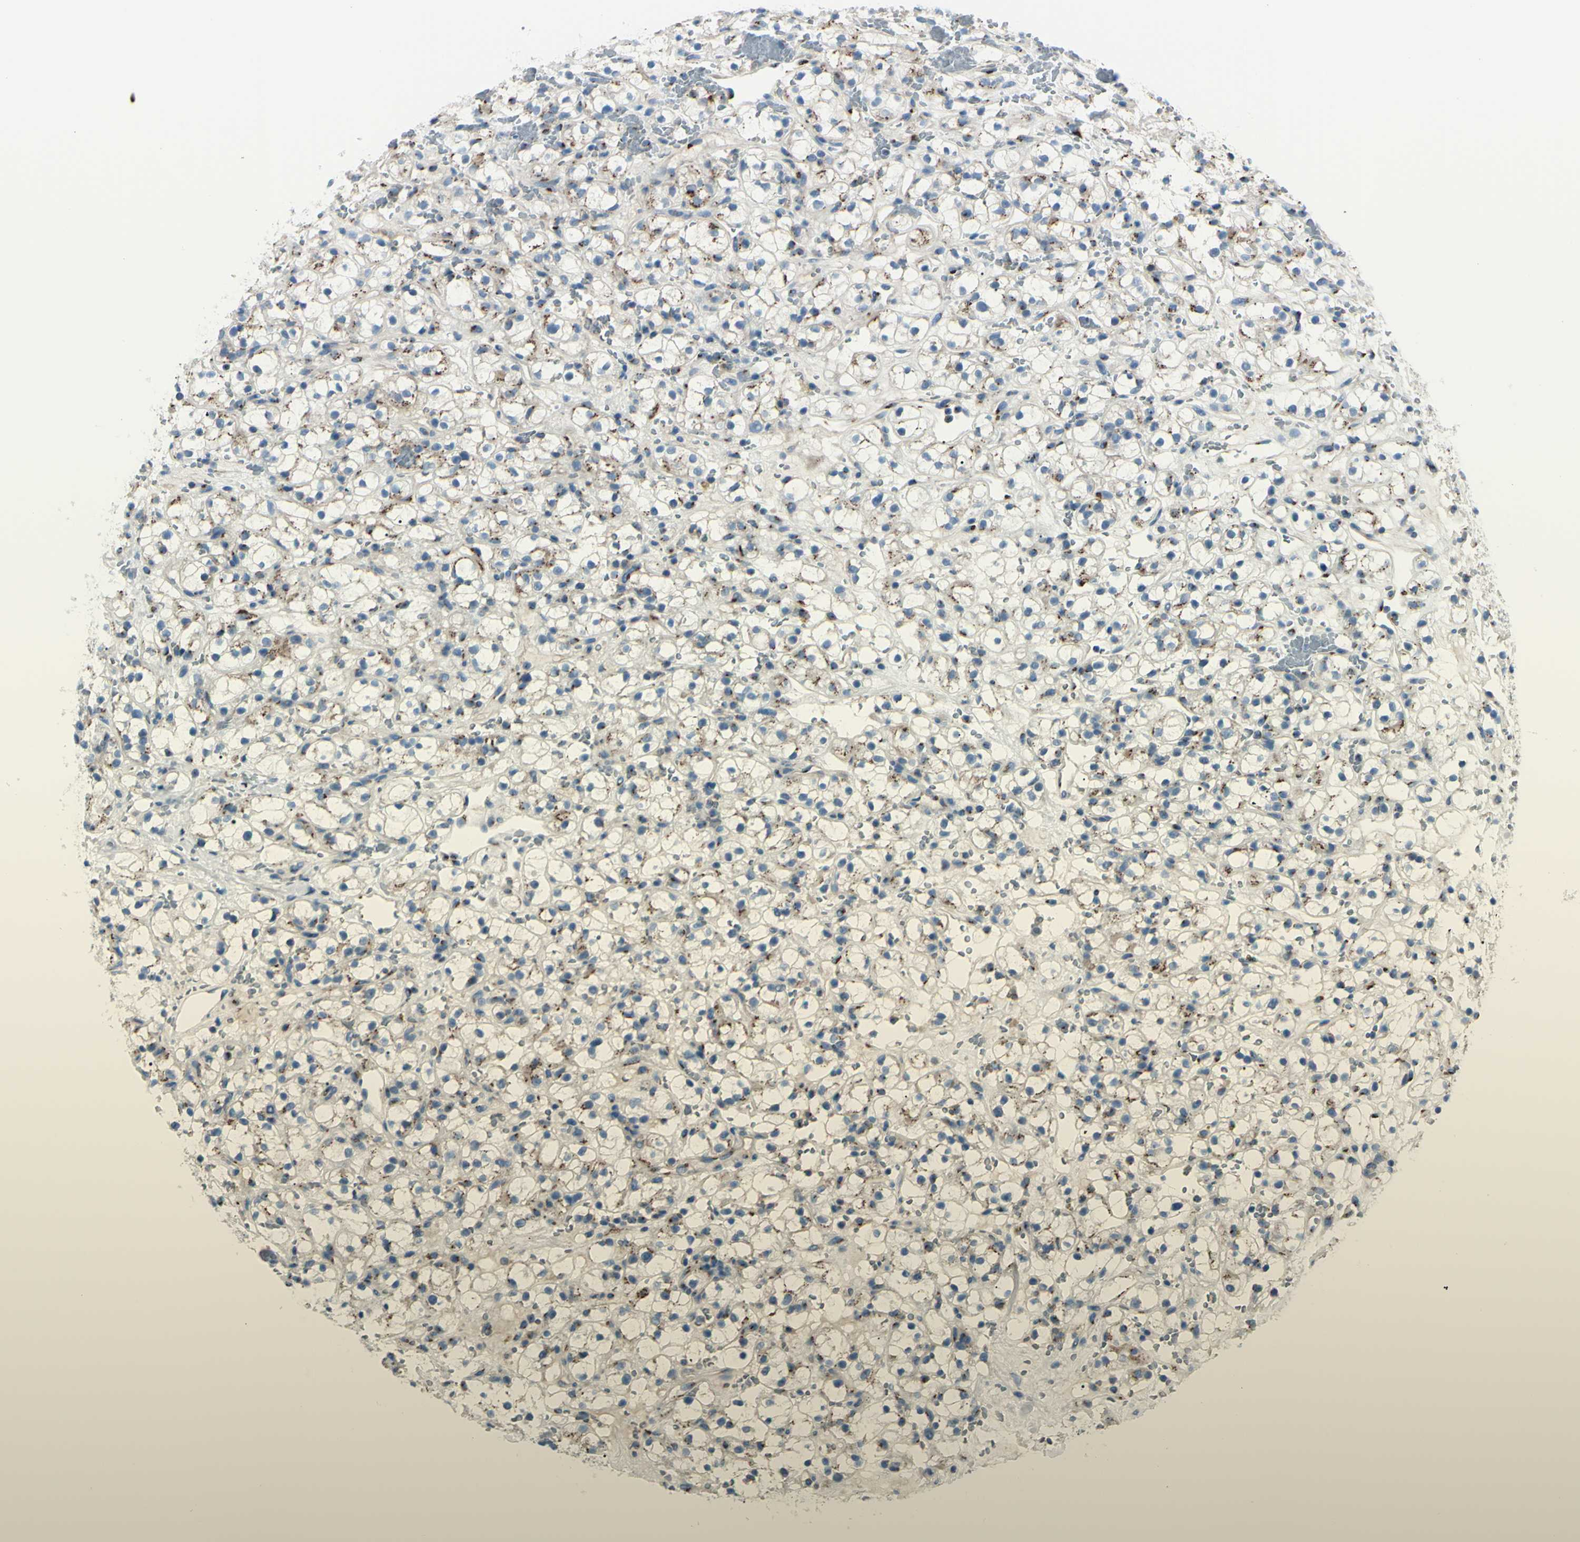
{"staining": {"intensity": "moderate", "quantity": "25%-75%", "location": "cytoplasmic/membranous"}, "tissue": "renal cancer", "cell_type": "Tumor cells", "image_type": "cancer", "snomed": [{"axis": "morphology", "description": "Adenocarcinoma, NOS"}, {"axis": "topography", "description": "Kidney"}], "caption": "Immunohistochemical staining of adenocarcinoma (renal) demonstrates medium levels of moderate cytoplasmic/membranous staining in about 25%-75% of tumor cells.", "gene": "B4GALT1", "patient": {"sex": "male", "age": 61}}